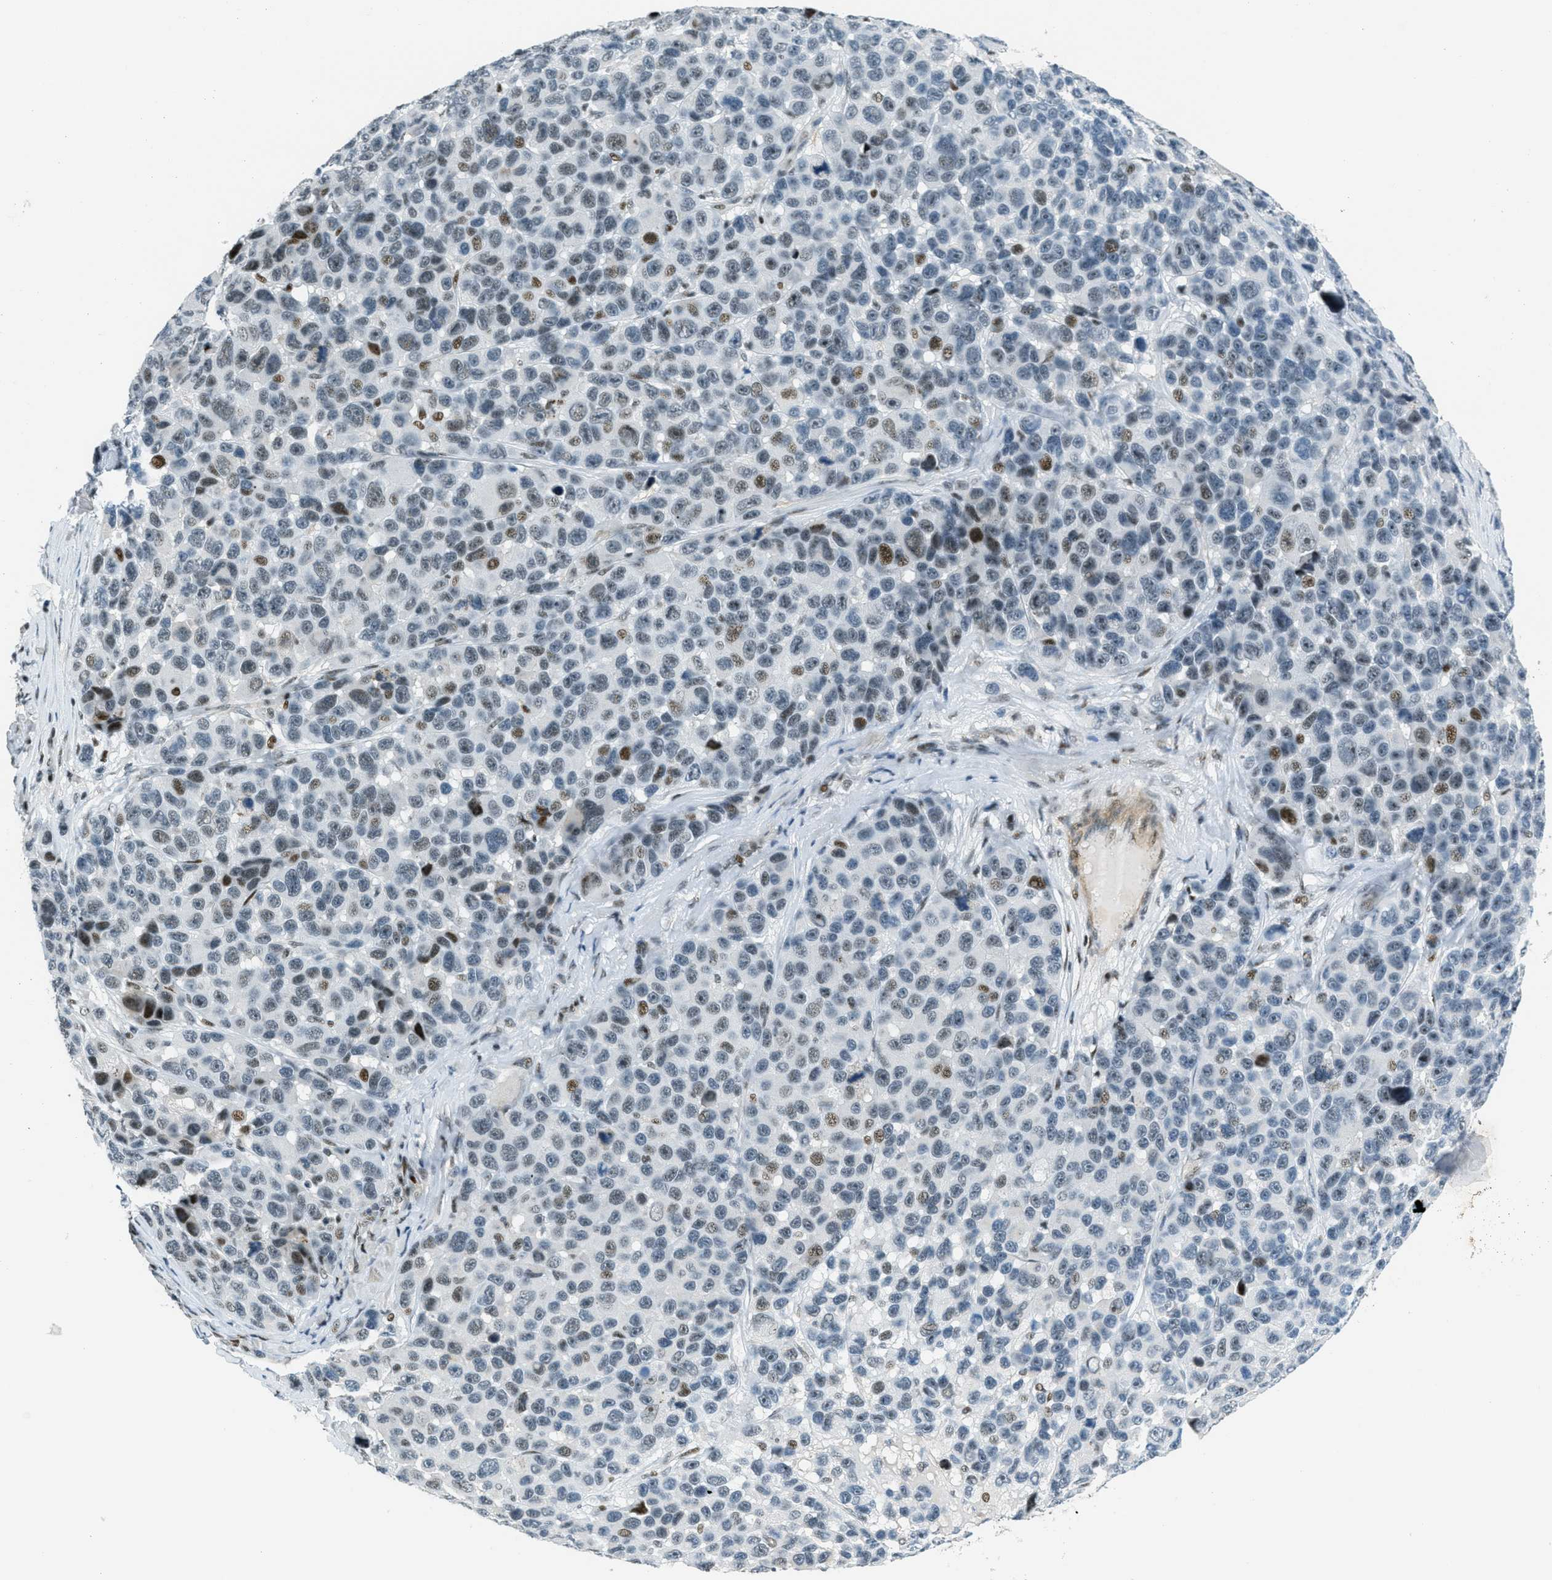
{"staining": {"intensity": "moderate", "quantity": "<25%", "location": "nuclear"}, "tissue": "melanoma", "cell_type": "Tumor cells", "image_type": "cancer", "snomed": [{"axis": "morphology", "description": "Malignant melanoma, NOS"}, {"axis": "topography", "description": "Skin"}], "caption": "An immunohistochemistry photomicrograph of tumor tissue is shown. Protein staining in brown shows moderate nuclear positivity in melanoma within tumor cells. (DAB (3,3'-diaminobenzidine) IHC, brown staining for protein, blue staining for nuclei).", "gene": "ZDHHC23", "patient": {"sex": "male", "age": 53}}